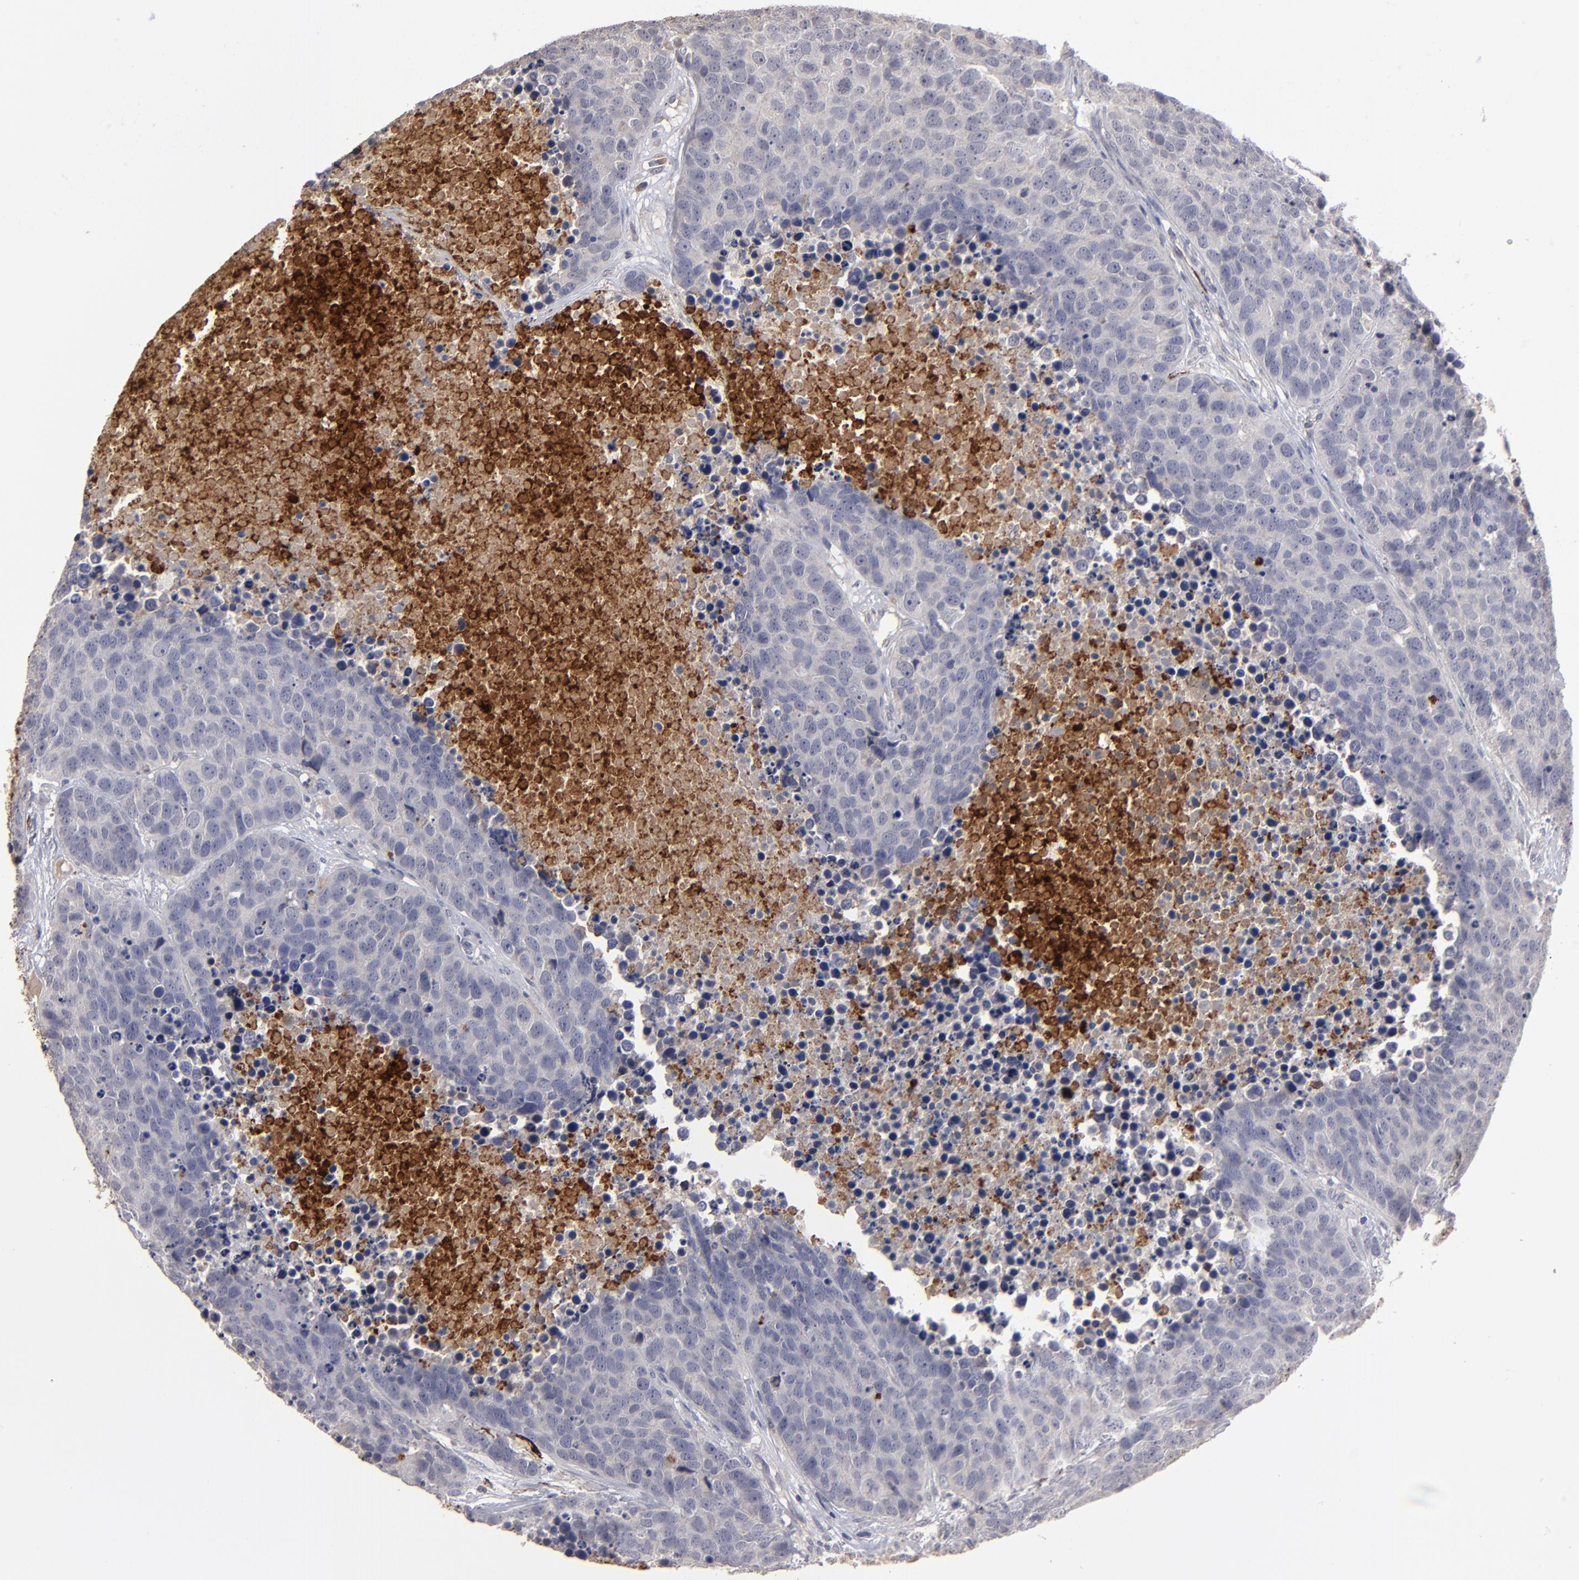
{"staining": {"intensity": "weak", "quantity": "<25%", "location": "cytoplasmic/membranous"}, "tissue": "carcinoid", "cell_type": "Tumor cells", "image_type": "cancer", "snomed": [{"axis": "morphology", "description": "Carcinoid, malignant, NOS"}, {"axis": "topography", "description": "Lung"}], "caption": "There is no significant expression in tumor cells of carcinoid. The staining was performed using DAB (3,3'-diaminobenzidine) to visualize the protein expression in brown, while the nuclei were stained in blue with hematoxylin (Magnification: 20x).", "gene": "GPM6B", "patient": {"sex": "male", "age": 60}}